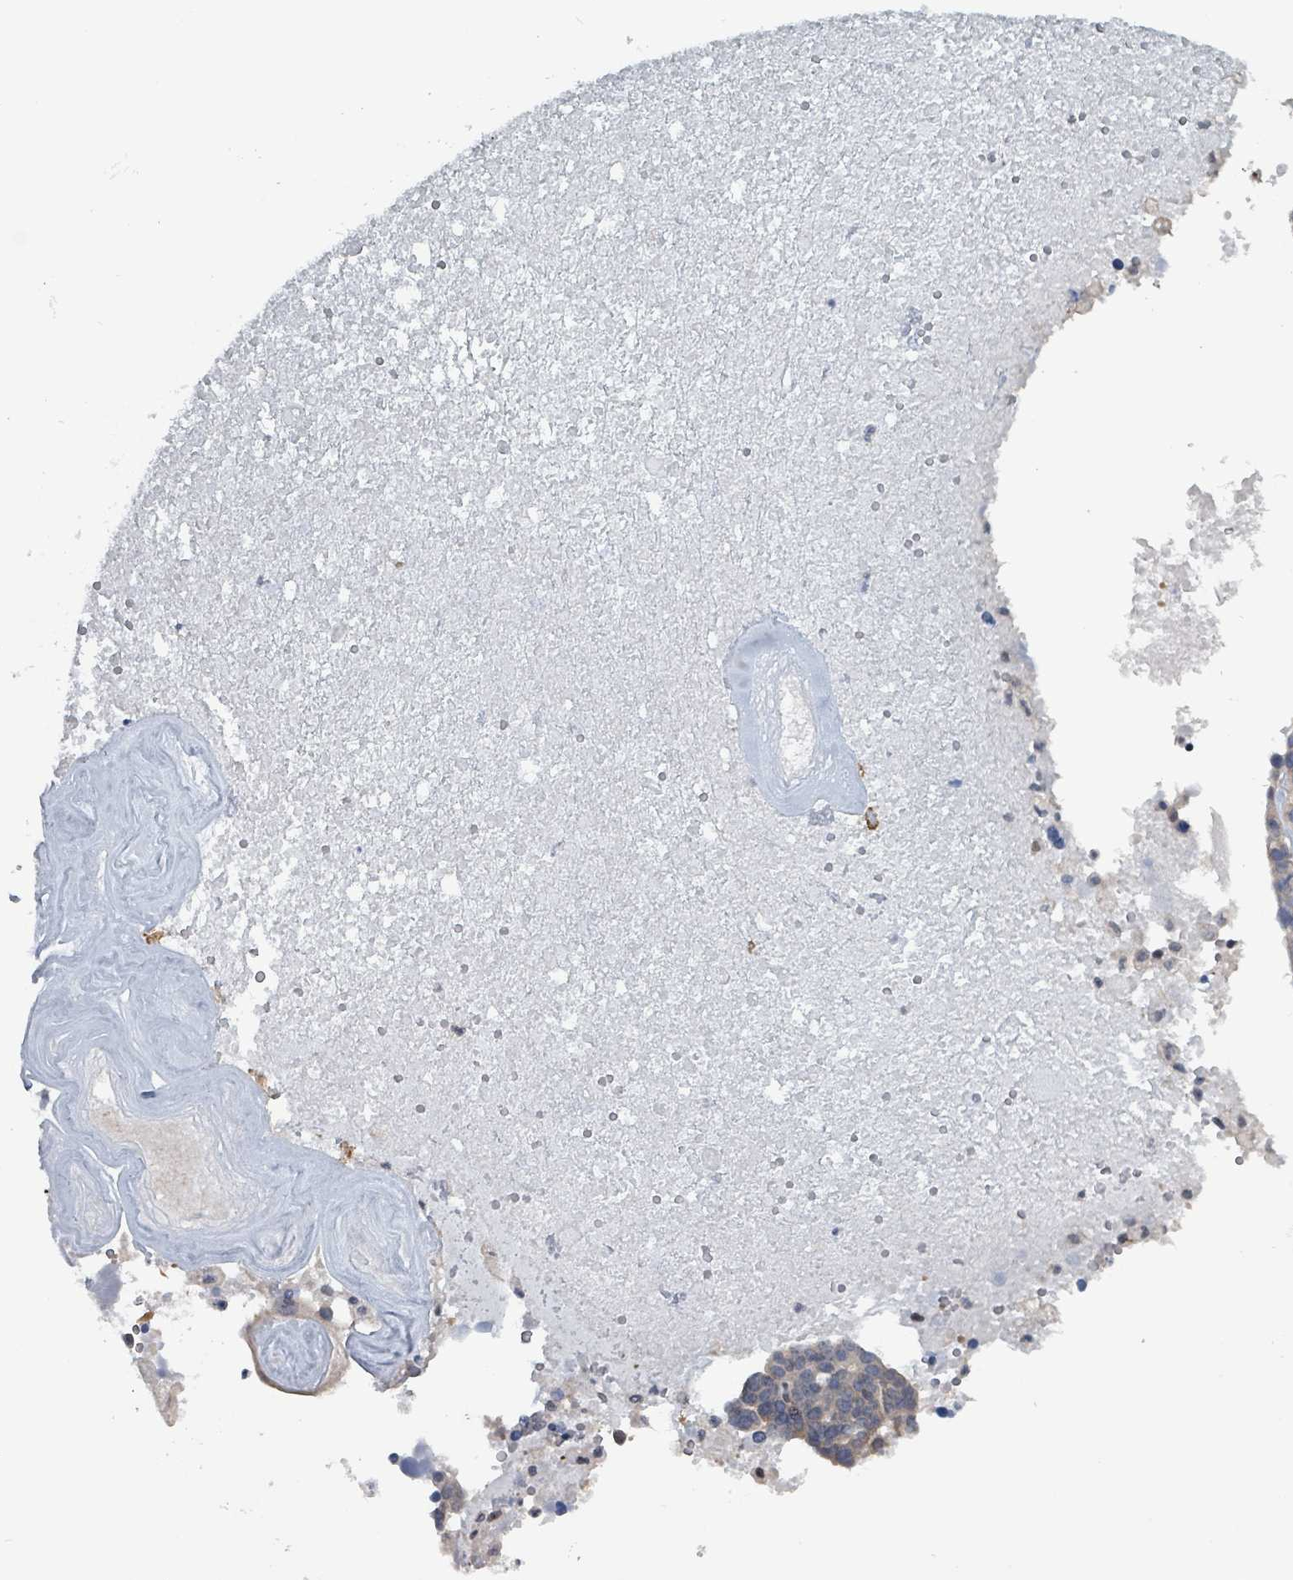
{"staining": {"intensity": "weak", "quantity": "<25%", "location": "cytoplasmic/membranous"}, "tissue": "ovarian cancer", "cell_type": "Tumor cells", "image_type": "cancer", "snomed": [{"axis": "morphology", "description": "Cystadenocarcinoma, serous, NOS"}, {"axis": "topography", "description": "Ovary"}], "caption": "This is an immunohistochemistry (IHC) photomicrograph of ovarian cancer. There is no staining in tumor cells.", "gene": "BIVM", "patient": {"sex": "female", "age": 59}}